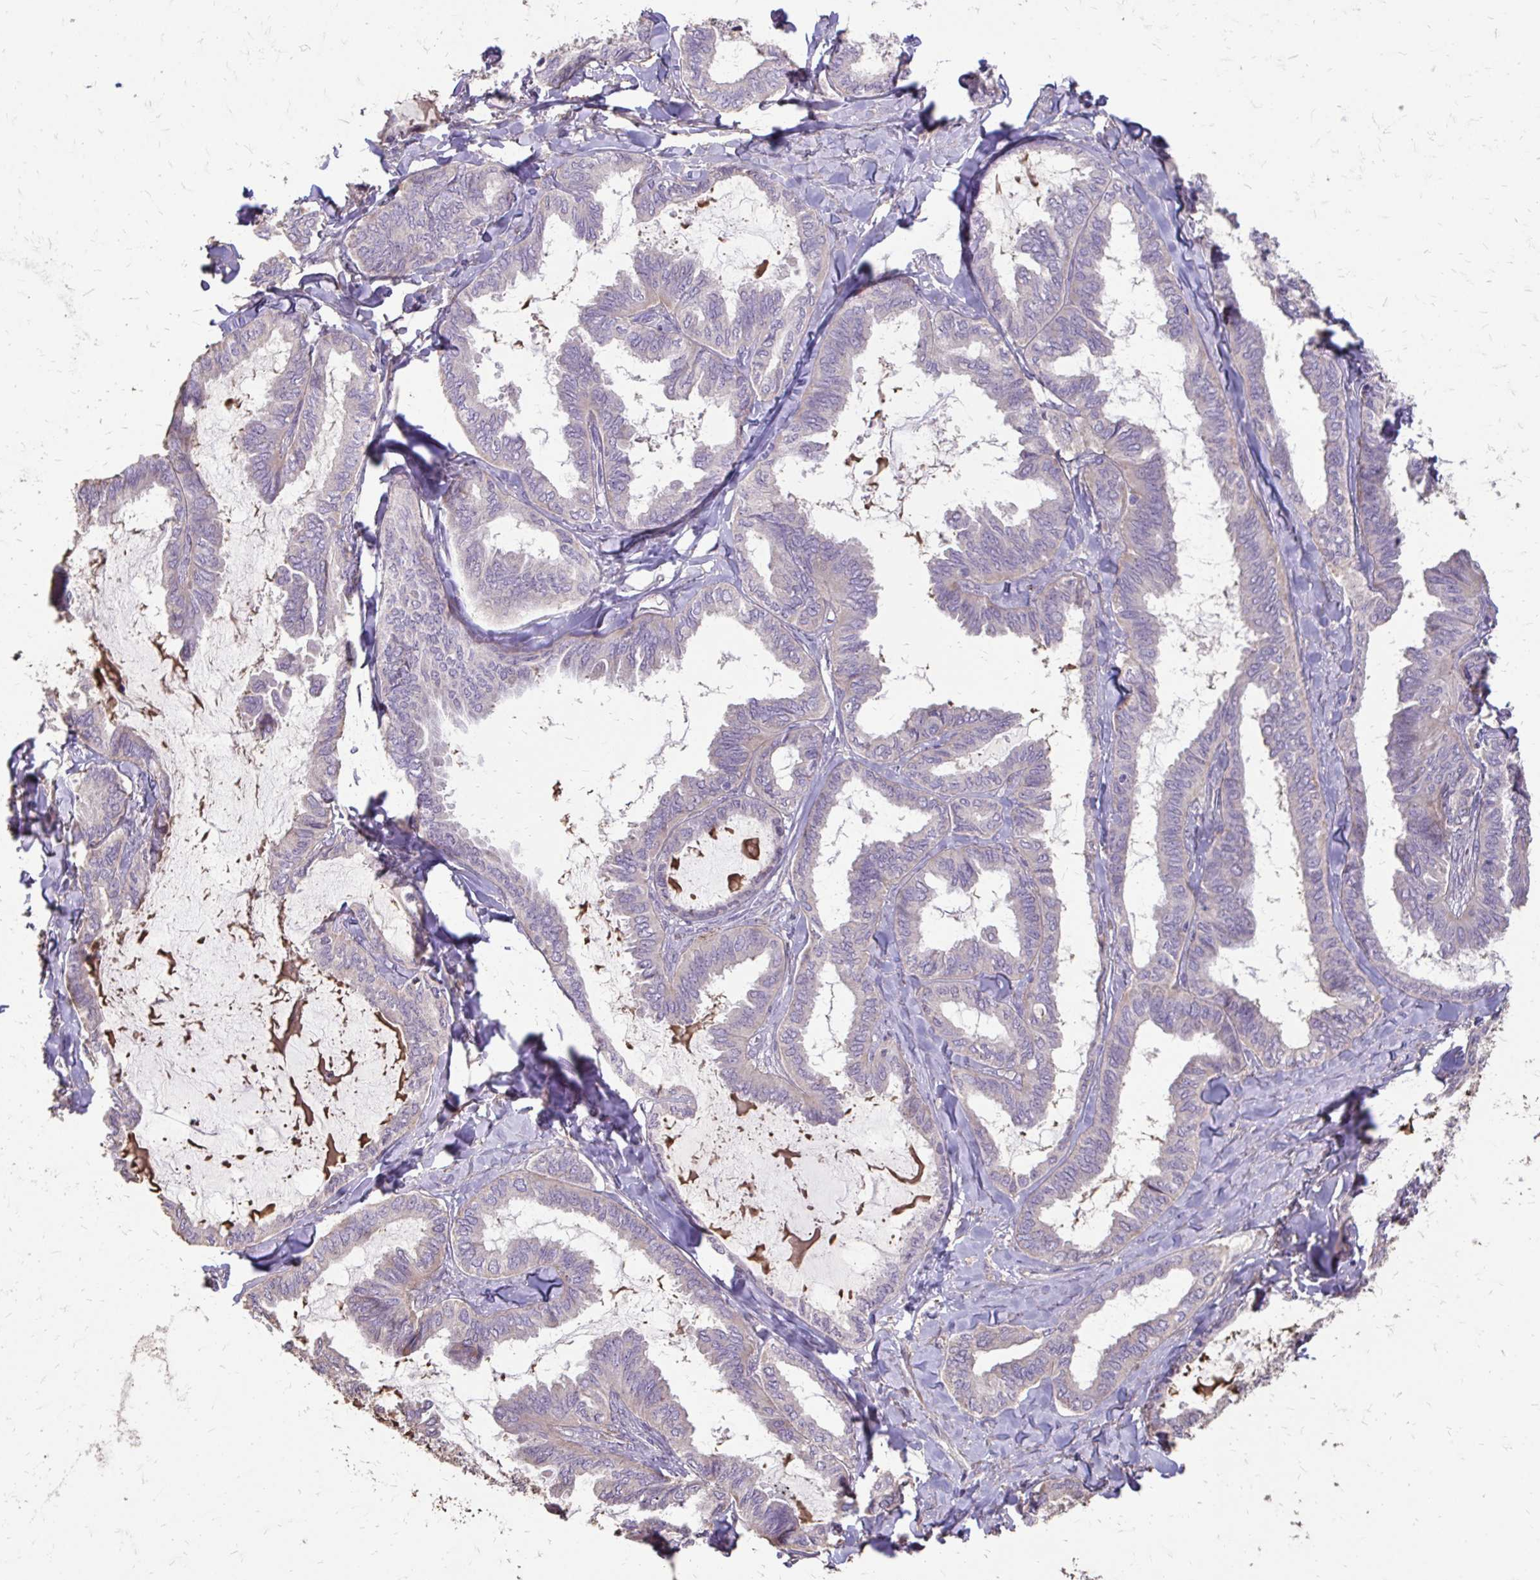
{"staining": {"intensity": "weak", "quantity": "<25%", "location": "cytoplasmic/membranous"}, "tissue": "ovarian cancer", "cell_type": "Tumor cells", "image_type": "cancer", "snomed": [{"axis": "morphology", "description": "Carcinoma, endometroid"}, {"axis": "topography", "description": "Ovary"}], "caption": "IHC photomicrograph of human ovarian cancer stained for a protein (brown), which shows no positivity in tumor cells.", "gene": "MYORG", "patient": {"sex": "female", "age": 70}}